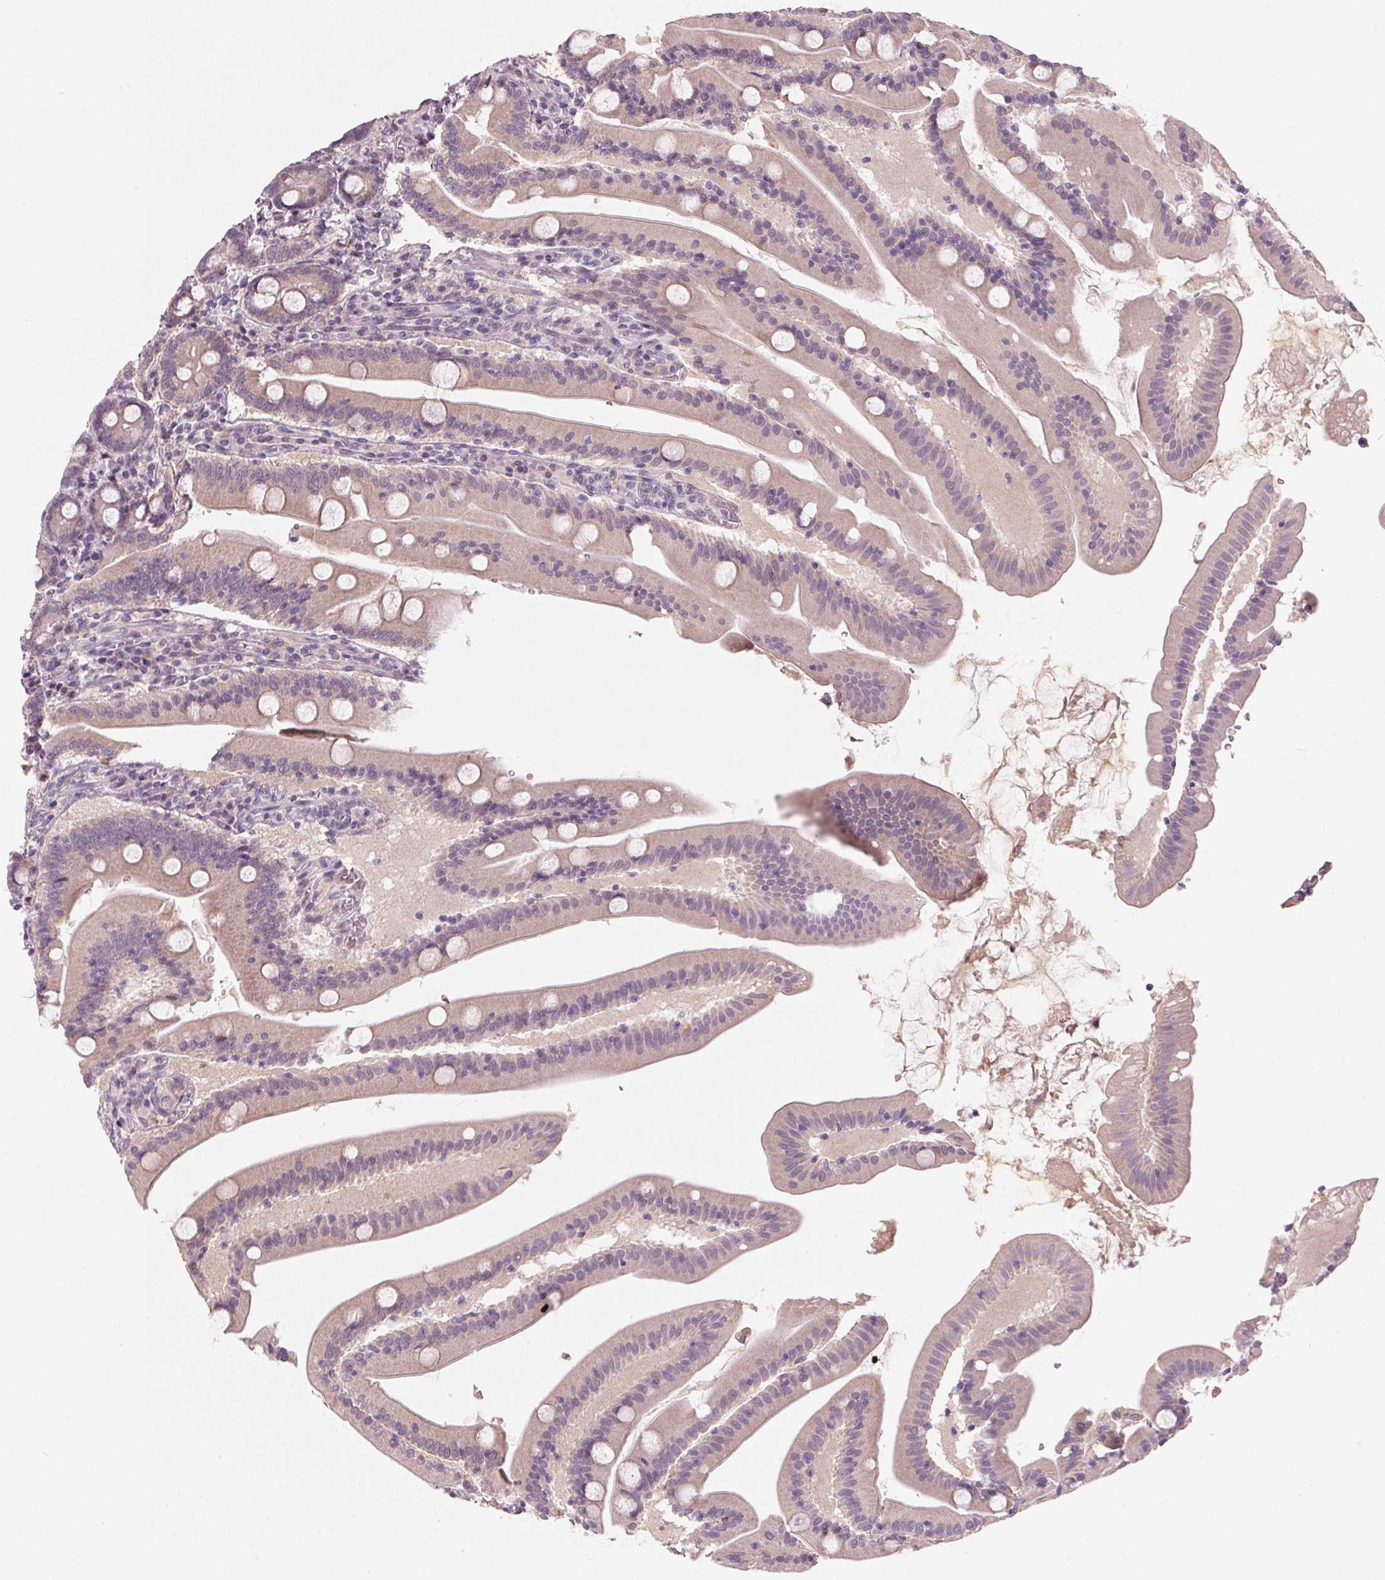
{"staining": {"intensity": "weak", "quantity": "25%-75%", "location": "cytoplasmic/membranous"}, "tissue": "small intestine", "cell_type": "Glandular cells", "image_type": "normal", "snomed": [{"axis": "morphology", "description": "Normal tissue, NOS"}, {"axis": "topography", "description": "Small intestine"}], "caption": "An IHC histopathology image of unremarkable tissue is shown. Protein staining in brown highlights weak cytoplasmic/membranous positivity in small intestine within glandular cells. (Stains: DAB (3,3'-diaminobenzidine) in brown, nuclei in blue, Microscopy: brightfield microscopy at high magnification).", "gene": "ADAM20", "patient": {"sex": "male", "age": 37}}